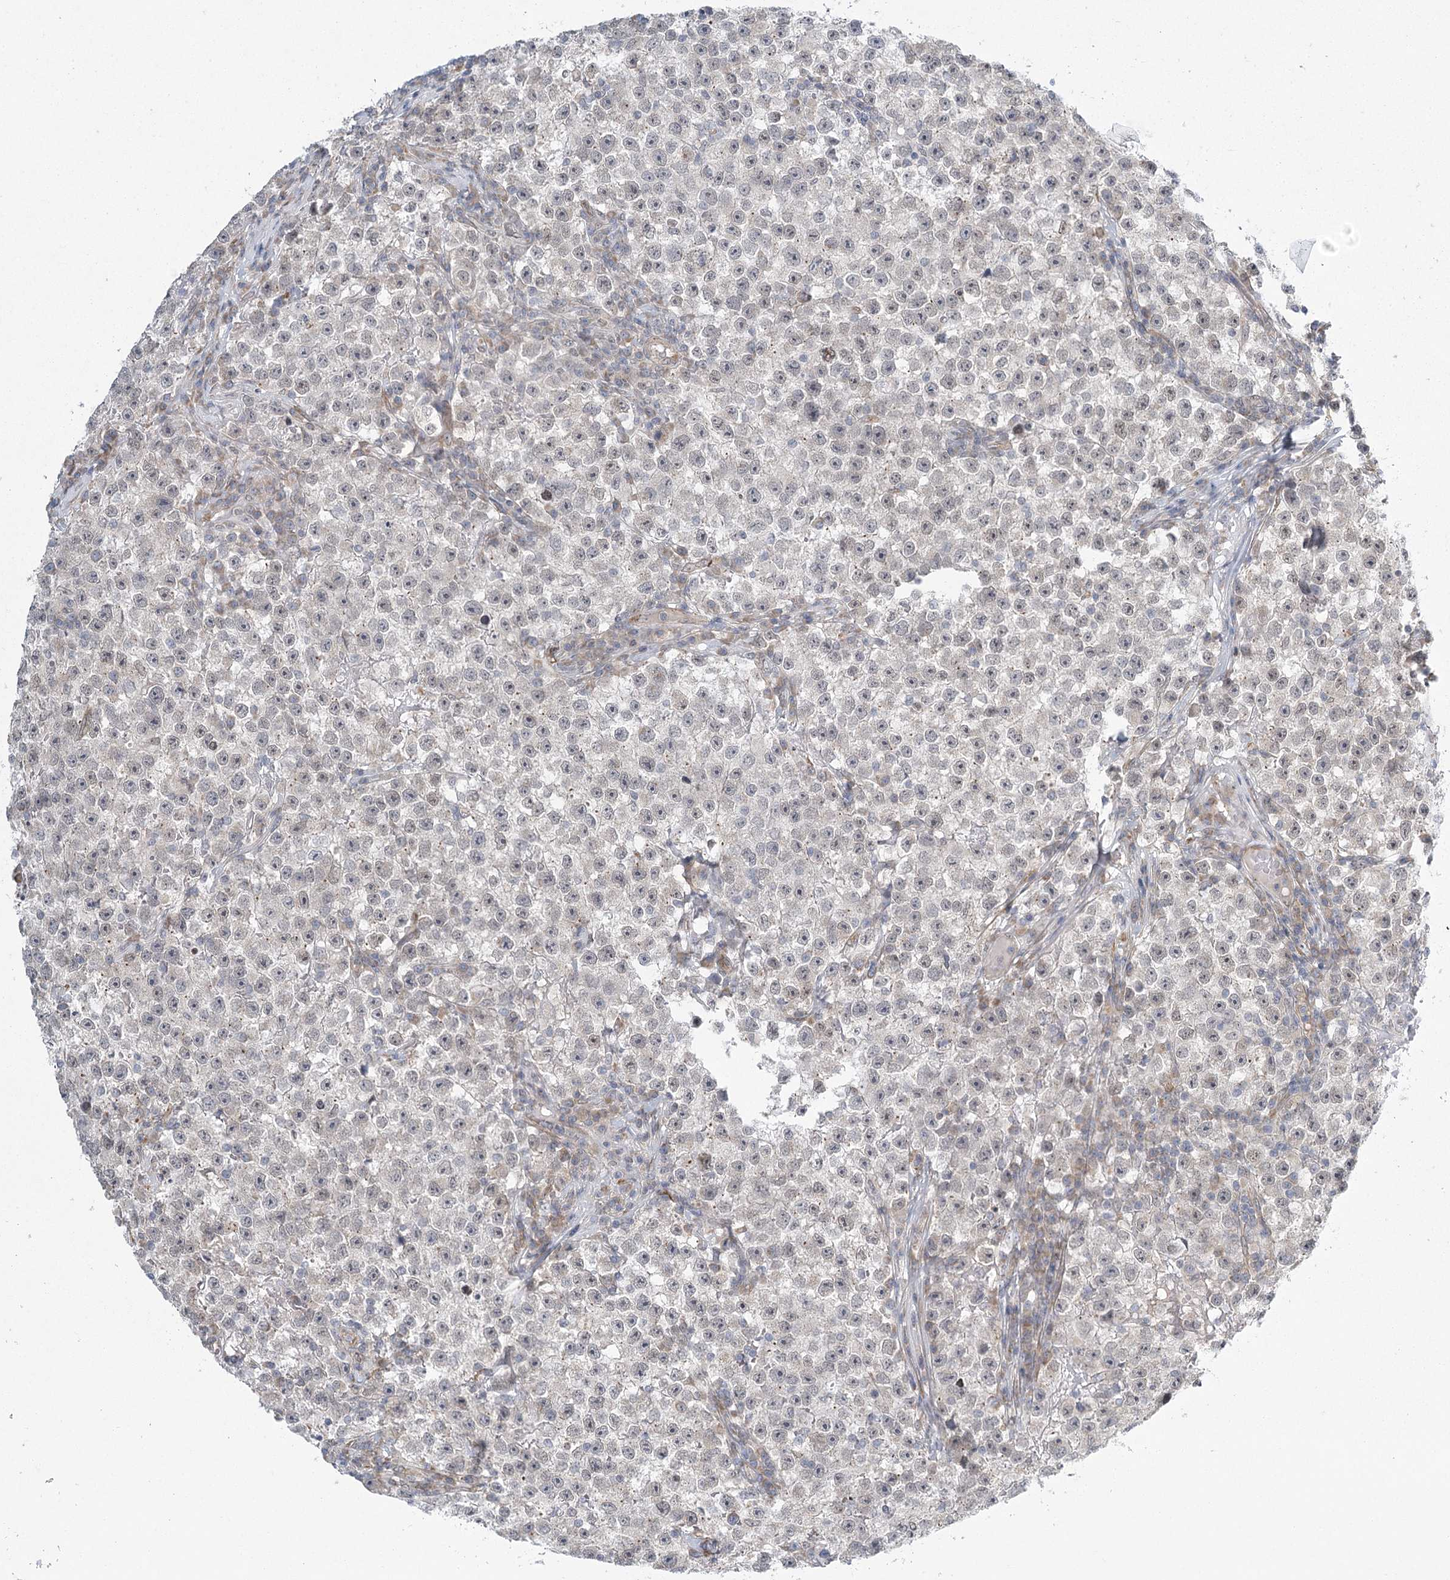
{"staining": {"intensity": "negative", "quantity": "none", "location": "none"}, "tissue": "testis cancer", "cell_type": "Tumor cells", "image_type": "cancer", "snomed": [{"axis": "morphology", "description": "Seminoma, NOS"}, {"axis": "topography", "description": "Testis"}], "caption": "The immunohistochemistry (IHC) histopathology image has no significant staining in tumor cells of testis cancer (seminoma) tissue. (IHC, brightfield microscopy, high magnification).", "gene": "MED28", "patient": {"sex": "male", "age": 22}}